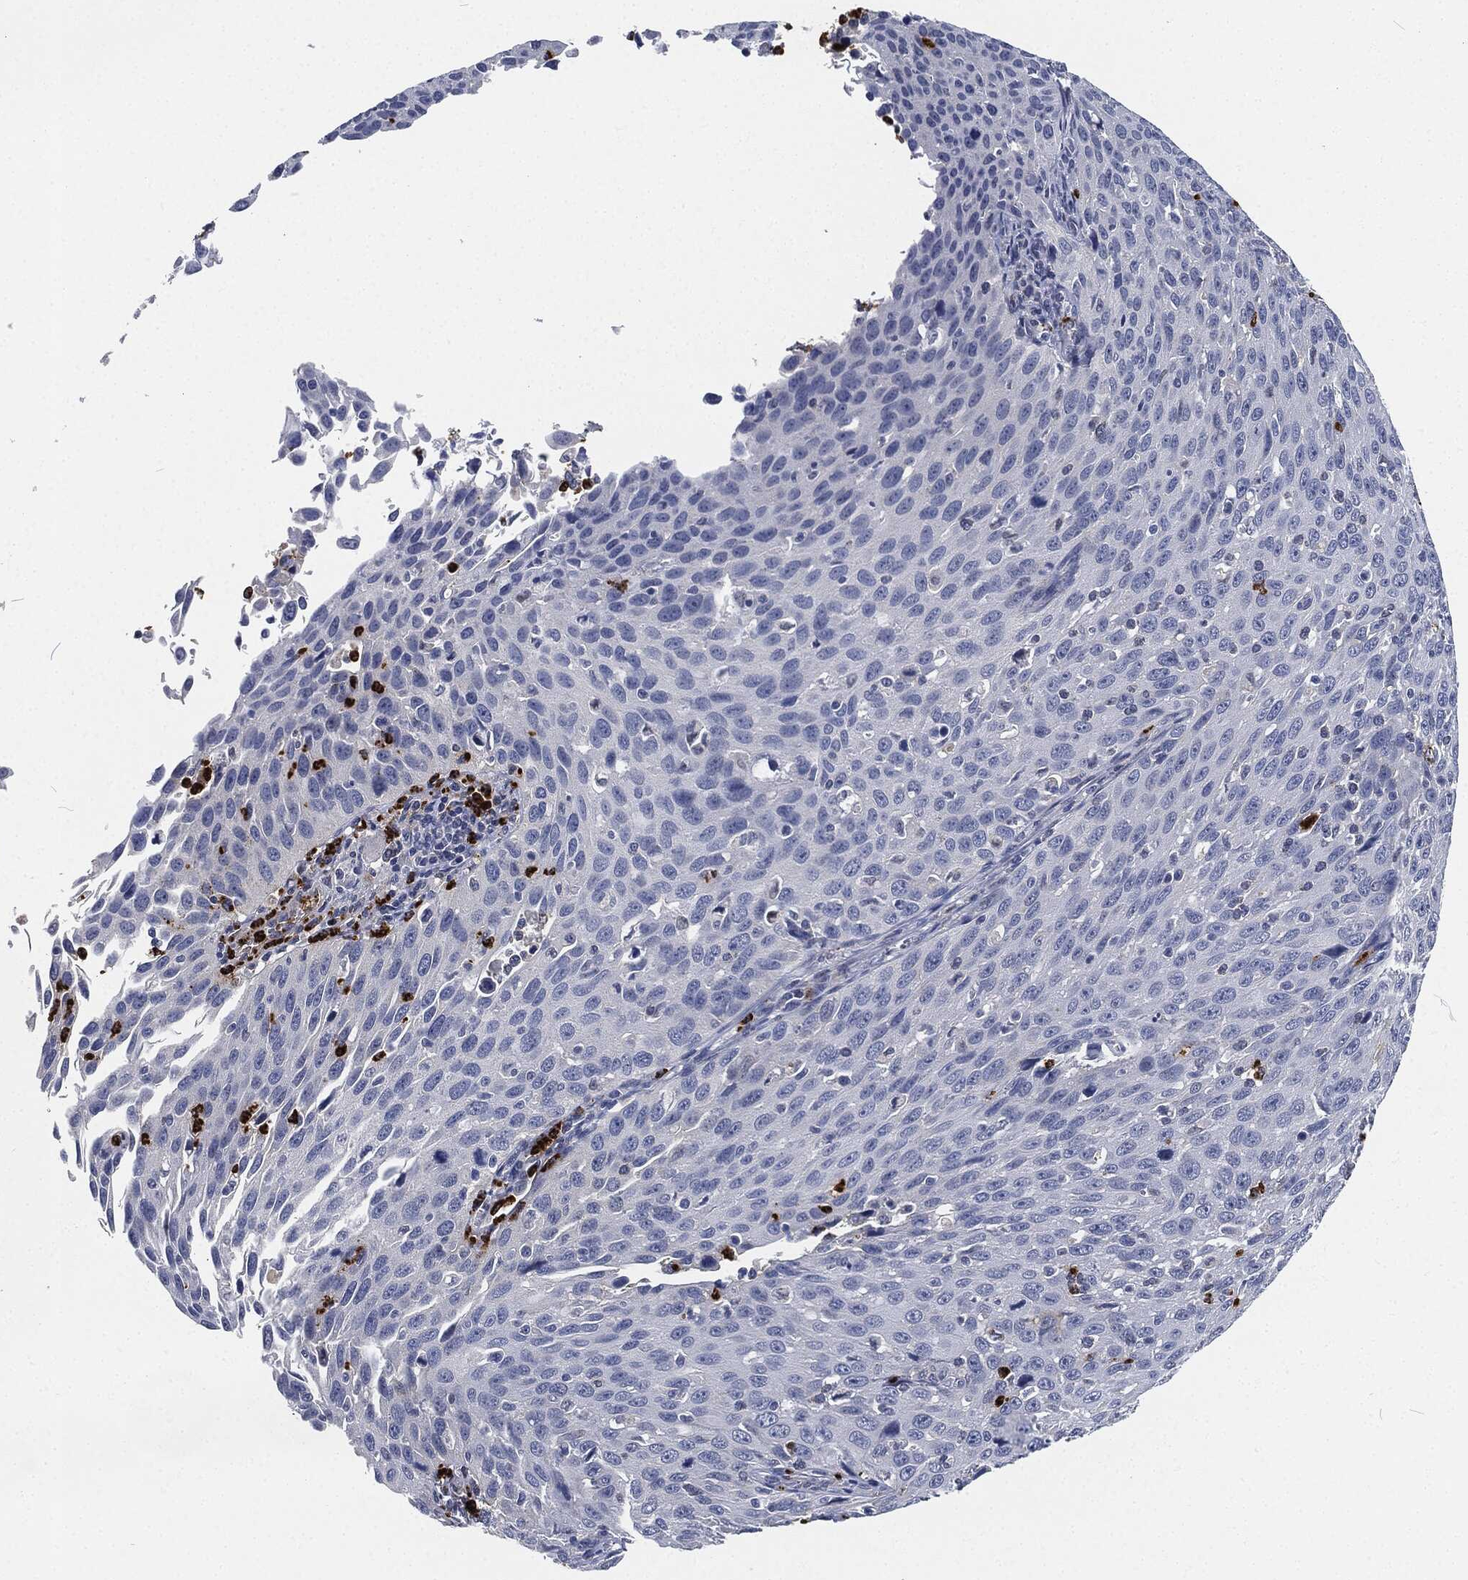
{"staining": {"intensity": "negative", "quantity": "none", "location": "none"}, "tissue": "cervical cancer", "cell_type": "Tumor cells", "image_type": "cancer", "snomed": [{"axis": "morphology", "description": "Squamous cell carcinoma, NOS"}, {"axis": "topography", "description": "Cervix"}], "caption": "Tumor cells show no significant protein staining in cervical cancer (squamous cell carcinoma).", "gene": "MPO", "patient": {"sex": "female", "age": 26}}